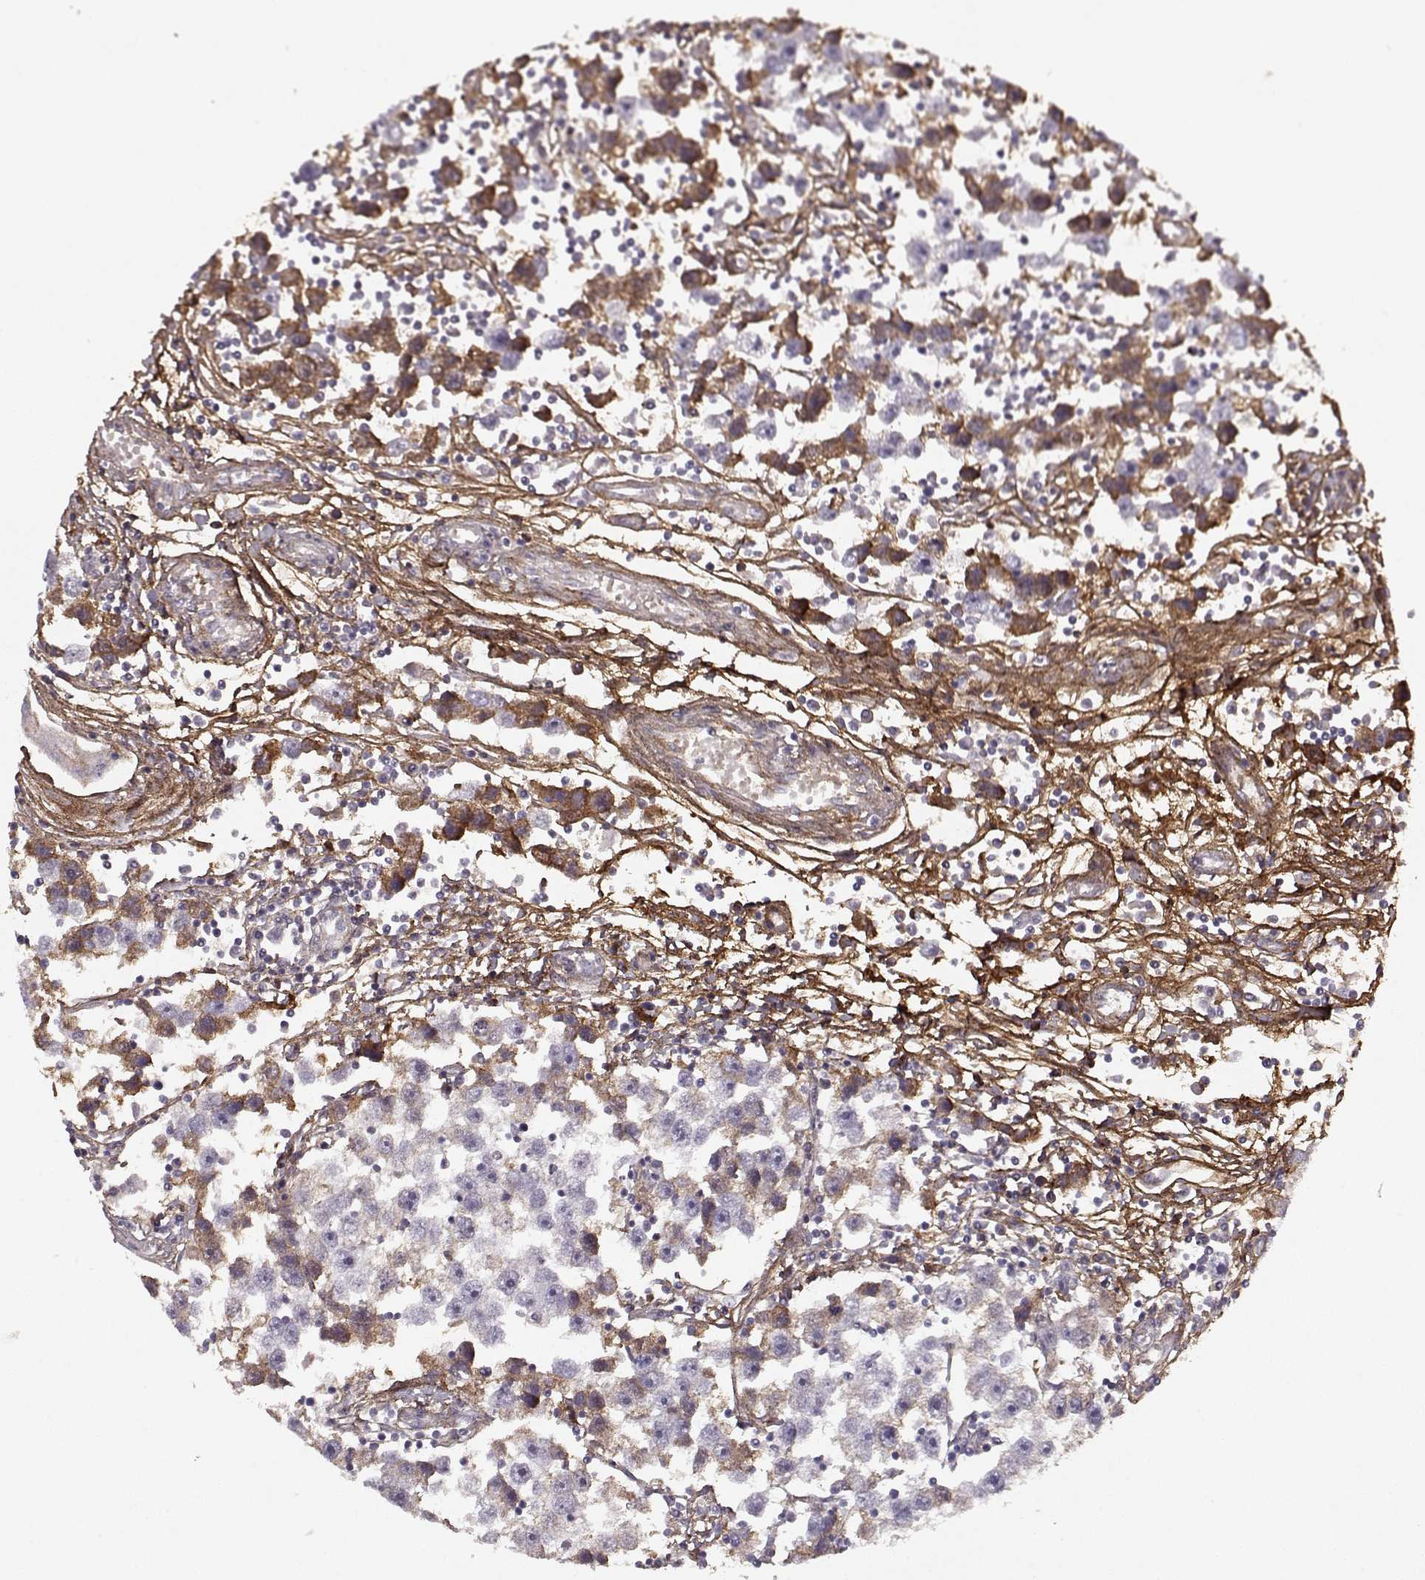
{"staining": {"intensity": "negative", "quantity": "none", "location": "none"}, "tissue": "testis cancer", "cell_type": "Tumor cells", "image_type": "cancer", "snomed": [{"axis": "morphology", "description": "Seminoma, NOS"}, {"axis": "topography", "description": "Testis"}], "caption": "Testis cancer was stained to show a protein in brown. There is no significant expression in tumor cells.", "gene": "LUM", "patient": {"sex": "male", "age": 30}}